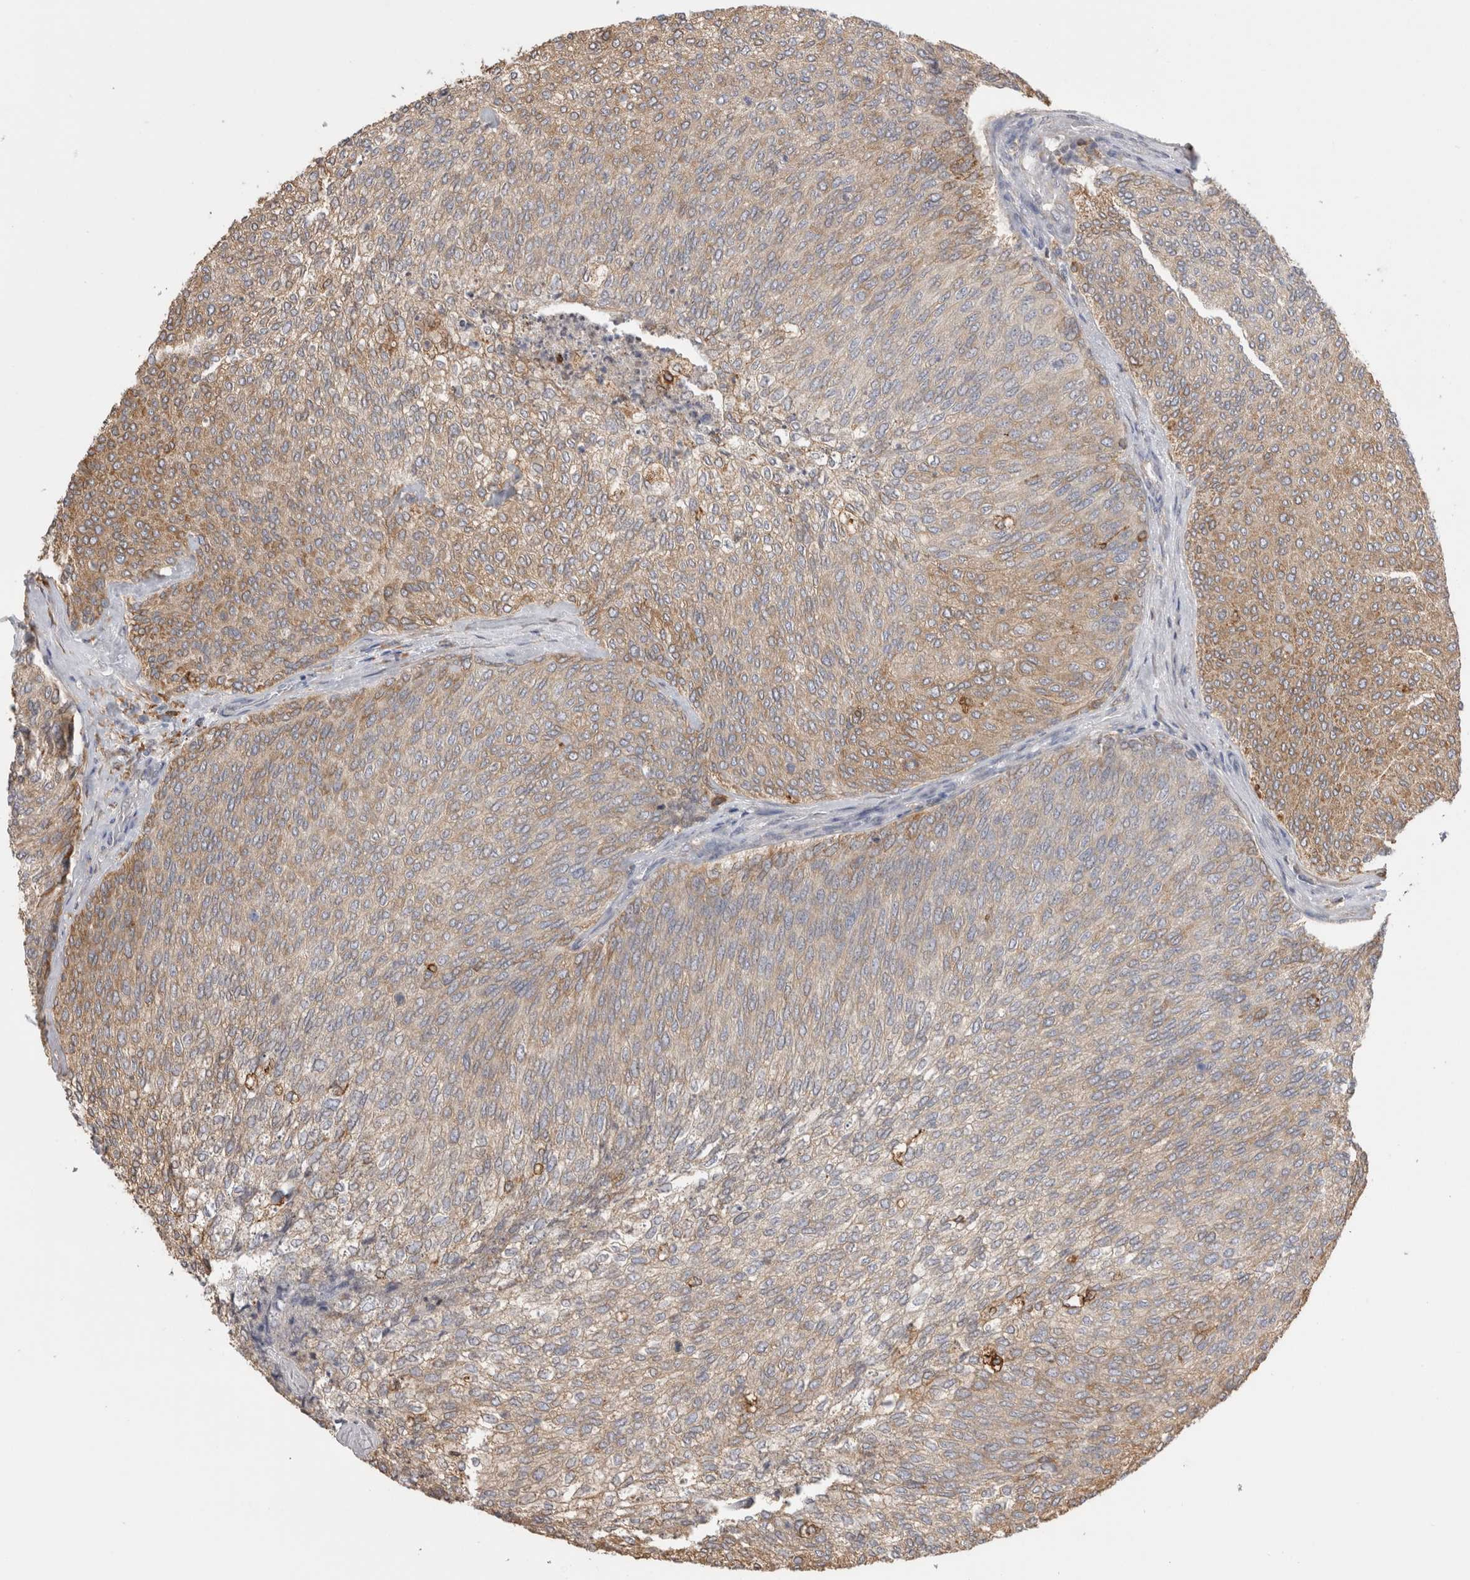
{"staining": {"intensity": "moderate", "quantity": ">75%", "location": "cytoplasmic/membranous"}, "tissue": "urothelial cancer", "cell_type": "Tumor cells", "image_type": "cancer", "snomed": [{"axis": "morphology", "description": "Urothelial carcinoma, Low grade"}, {"axis": "topography", "description": "Urinary bladder"}], "caption": "Approximately >75% of tumor cells in human low-grade urothelial carcinoma demonstrate moderate cytoplasmic/membranous protein staining as visualized by brown immunohistochemical staining.", "gene": "LRPAP1", "patient": {"sex": "female", "age": 79}}